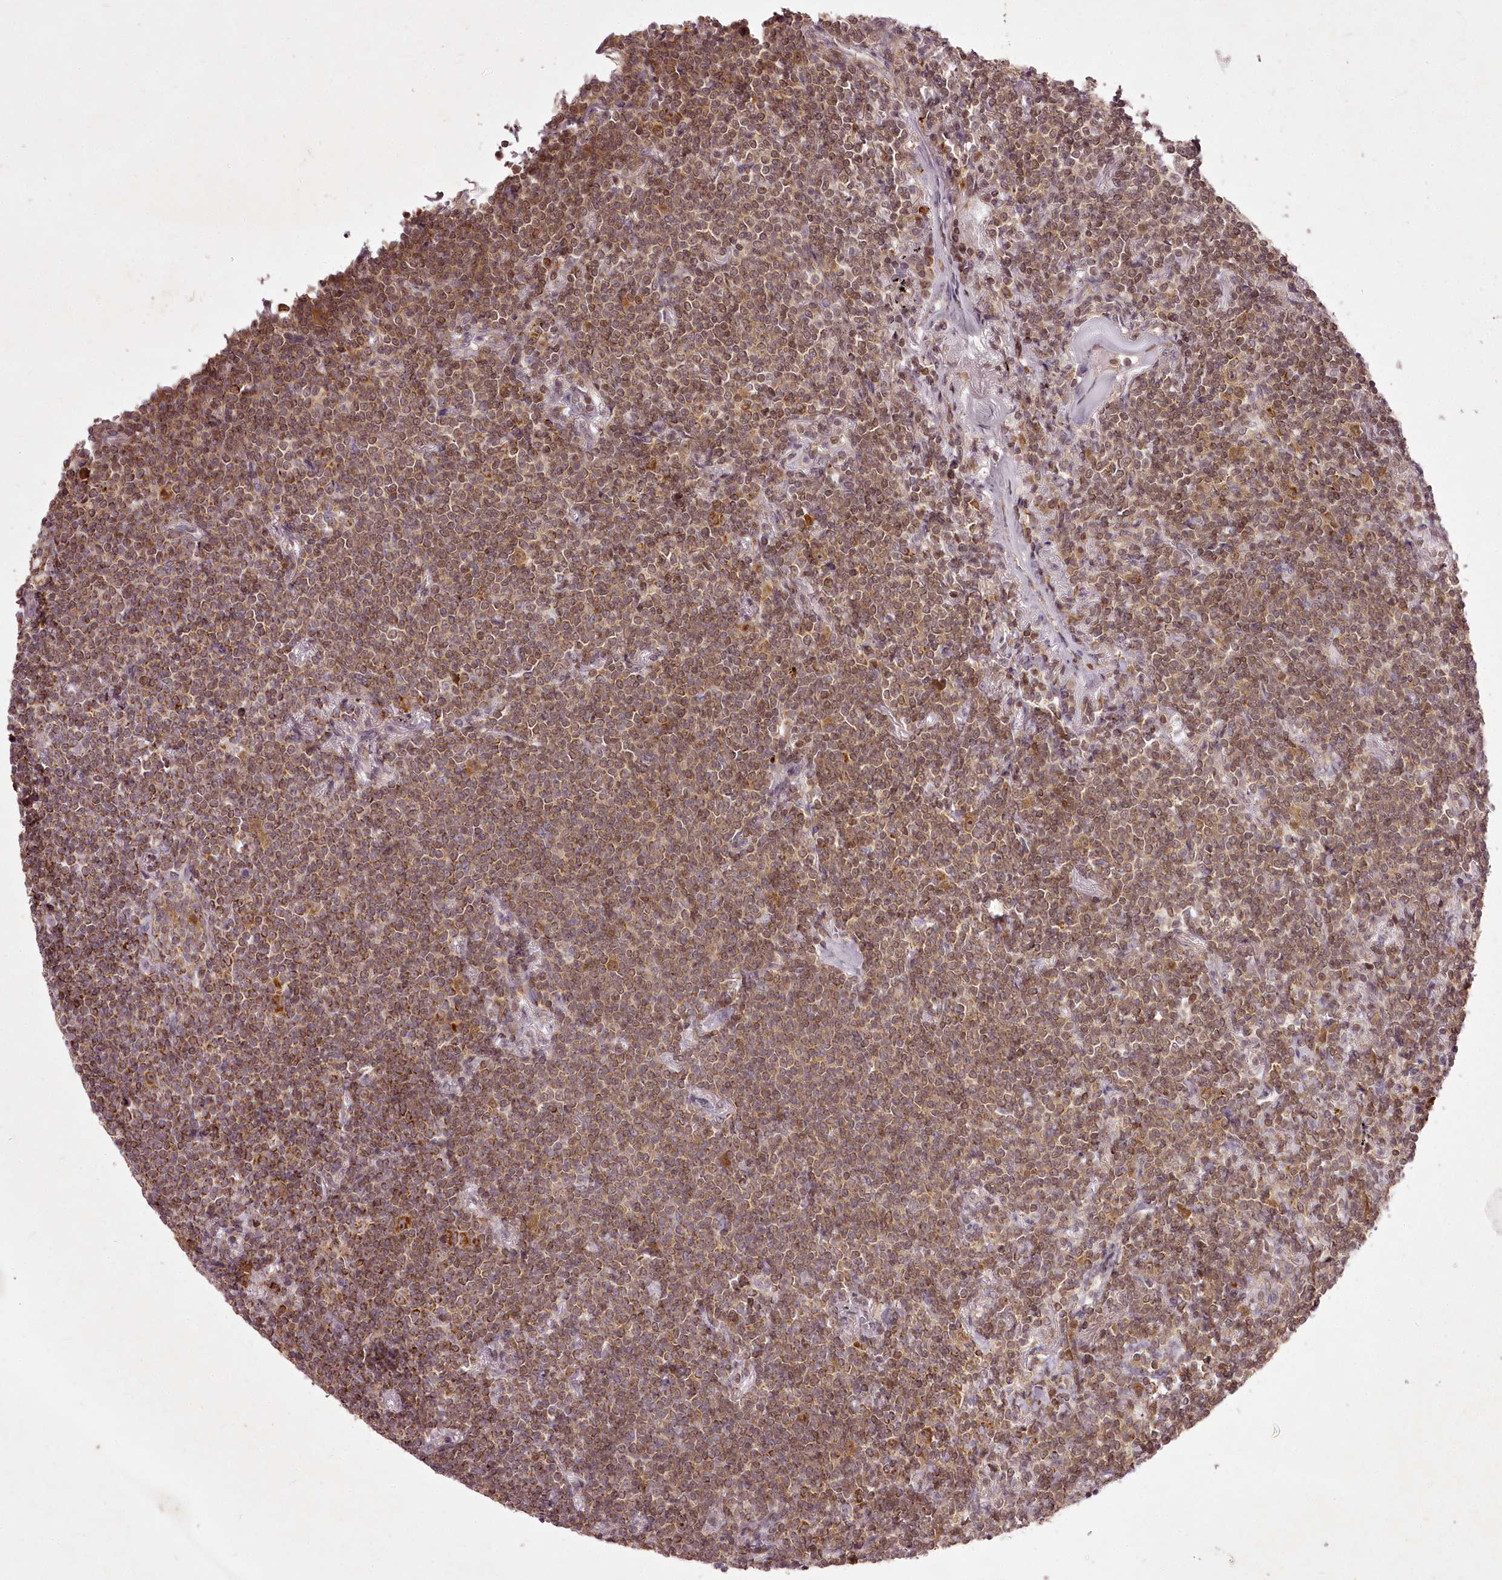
{"staining": {"intensity": "moderate", "quantity": ">75%", "location": "cytoplasmic/membranous"}, "tissue": "lymphoma", "cell_type": "Tumor cells", "image_type": "cancer", "snomed": [{"axis": "morphology", "description": "Malignant lymphoma, non-Hodgkin's type, Low grade"}, {"axis": "topography", "description": "Lung"}], "caption": "An IHC micrograph of tumor tissue is shown. Protein staining in brown shows moderate cytoplasmic/membranous positivity in low-grade malignant lymphoma, non-Hodgkin's type within tumor cells.", "gene": "CHCHD2", "patient": {"sex": "female", "age": 71}}